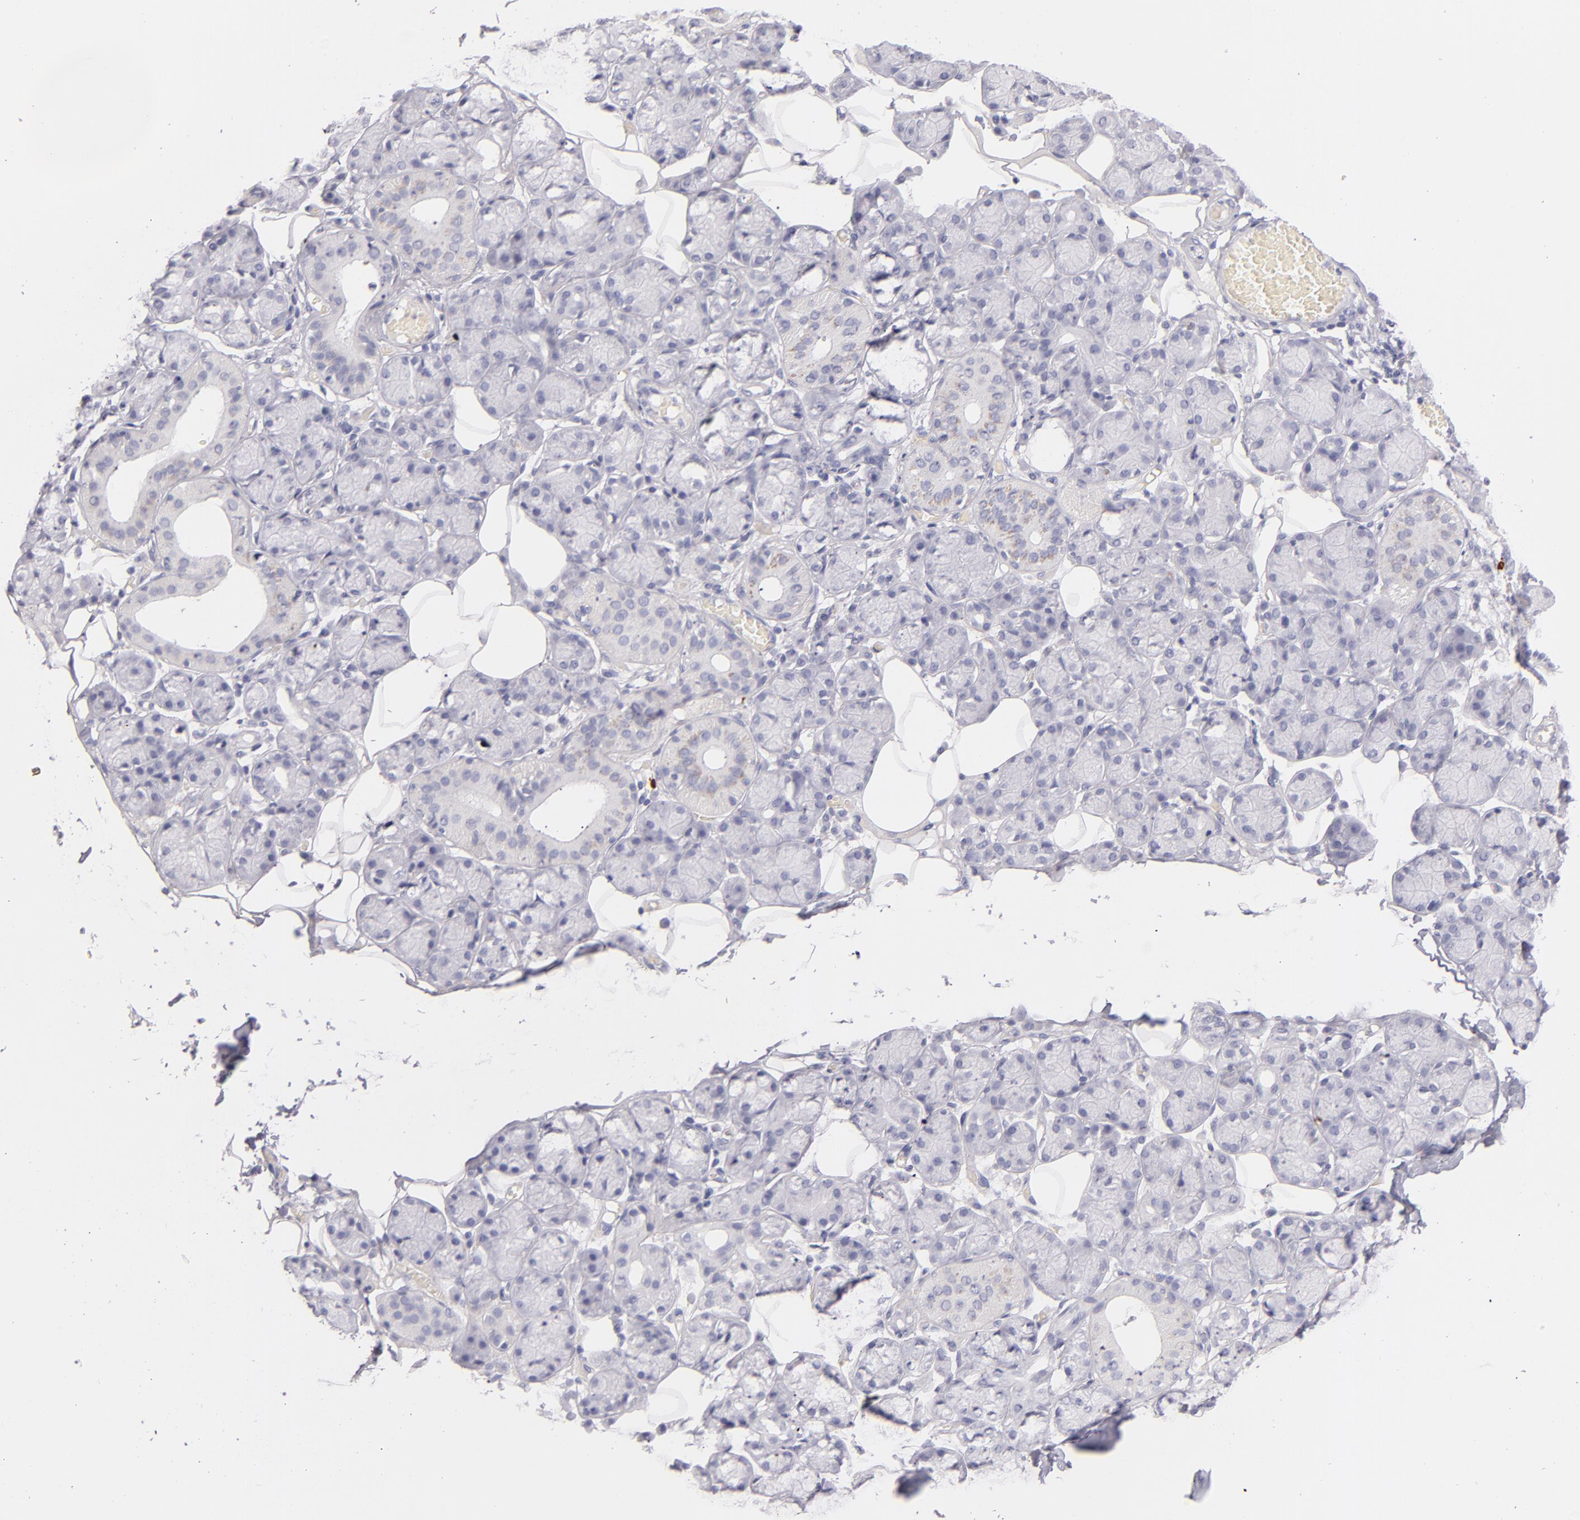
{"staining": {"intensity": "negative", "quantity": "none", "location": "none"}, "tissue": "salivary gland", "cell_type": "Glandular cells", "image_type": "normal", "snomed": [{"axis": "morphology", "description": "Normal tissue, NOS"}, {"axis": "topography", "description": "Salivary gland"}], "caption": "Human salivary gland stained for a protein using IHC demonstrates no expression in glandular cells.", "gene": "TPSD1", "patient": {"sex": "male", "age": 54}}